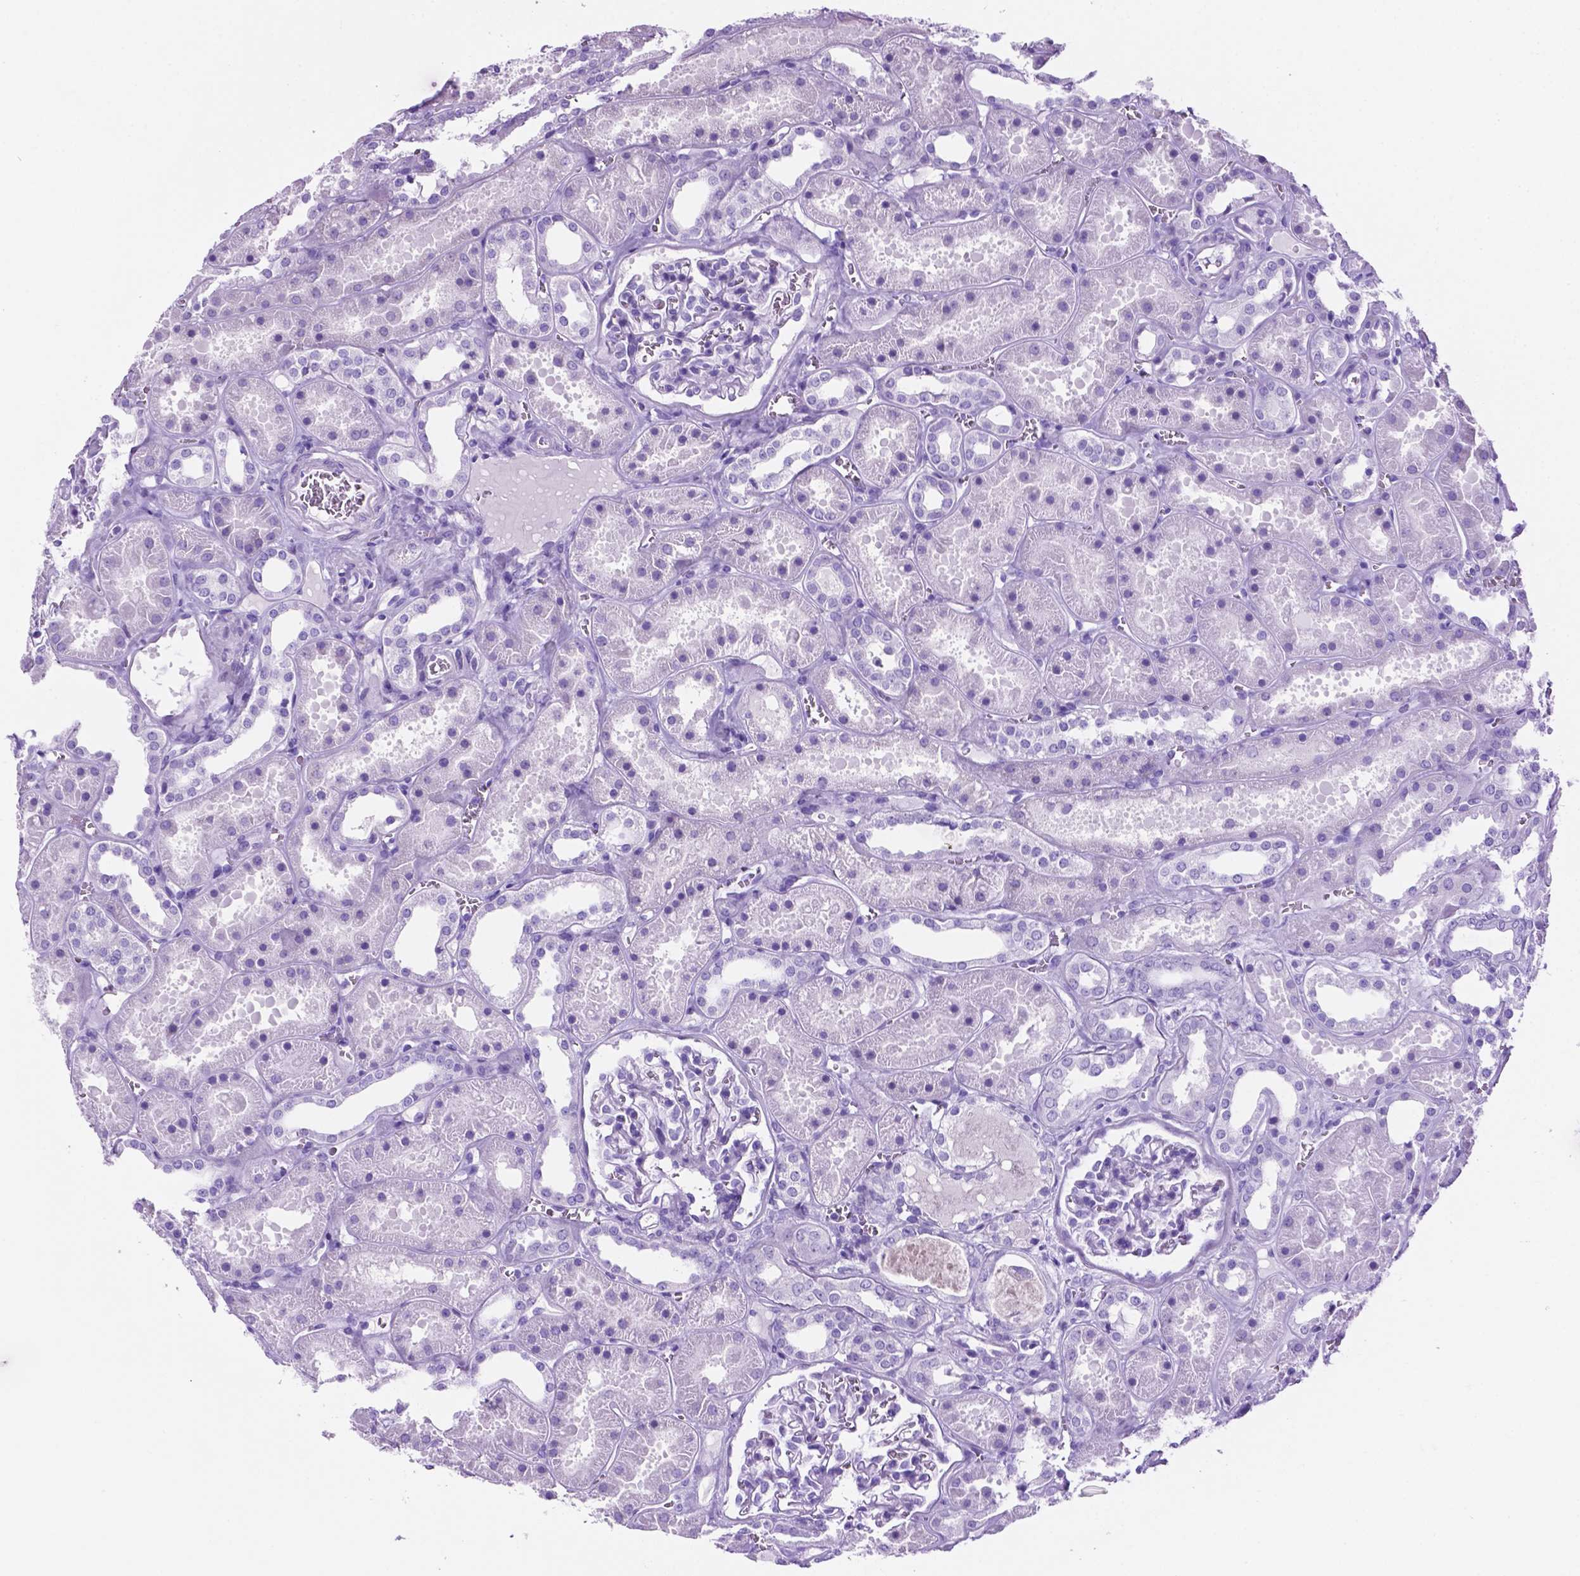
{"staining": {"intensity": "negative", "quantity": "none", "location": "none"}, "tissue": "kidney", "cell_type": "Cells in glomeruli", "image_type": "normal", "snomed": [{"axis": "morphology", "description": "Normal tissue, NOS"}, {"axis": "topography", "description": "Kidney"}], "caption": "This histopathology image is of normal kidney stained with immunohistochemistry to label a protein in brown with the nuclei are counter-stained blue. There is no expression in cells in glomeruli.", "gene": "C17orf107", "patient": {"sex": "female", "age": 41}}